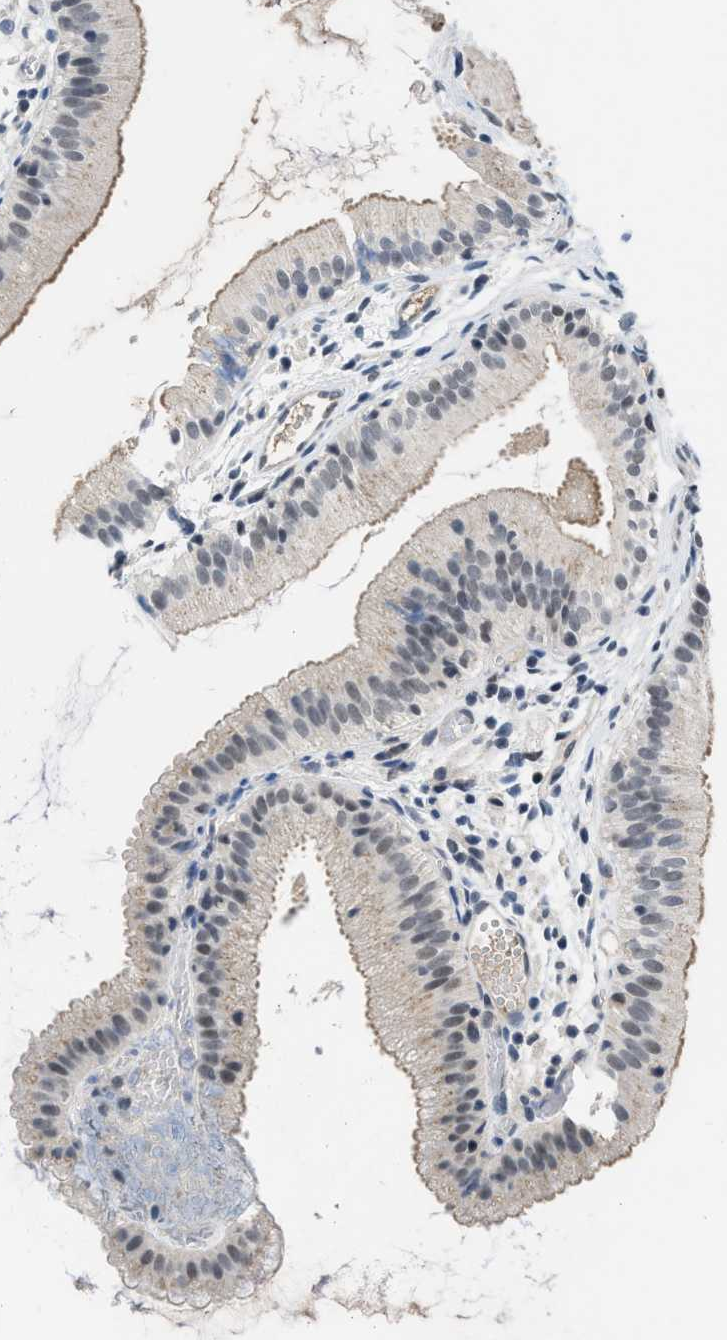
{"staining": {"intensity": "moderate", "quantity": "25%-75%", "location": "nuclear"}, "tissue": "gallbladder", "cell_type": "Glandular cells", "image_type": "normal", "snomed": [{"axis": "morphology", "description": "Normal tissue, NOS"}, {"axis": "topography", "description": "Gallbladder"}], "caption": "Protein staining shows moderate nuclear expression in approximately 25%-75% of glandular cells in unremarkable gallbladder.", "gene": "TERF2IP", "patient": {"sex": "female", "age": 26}}